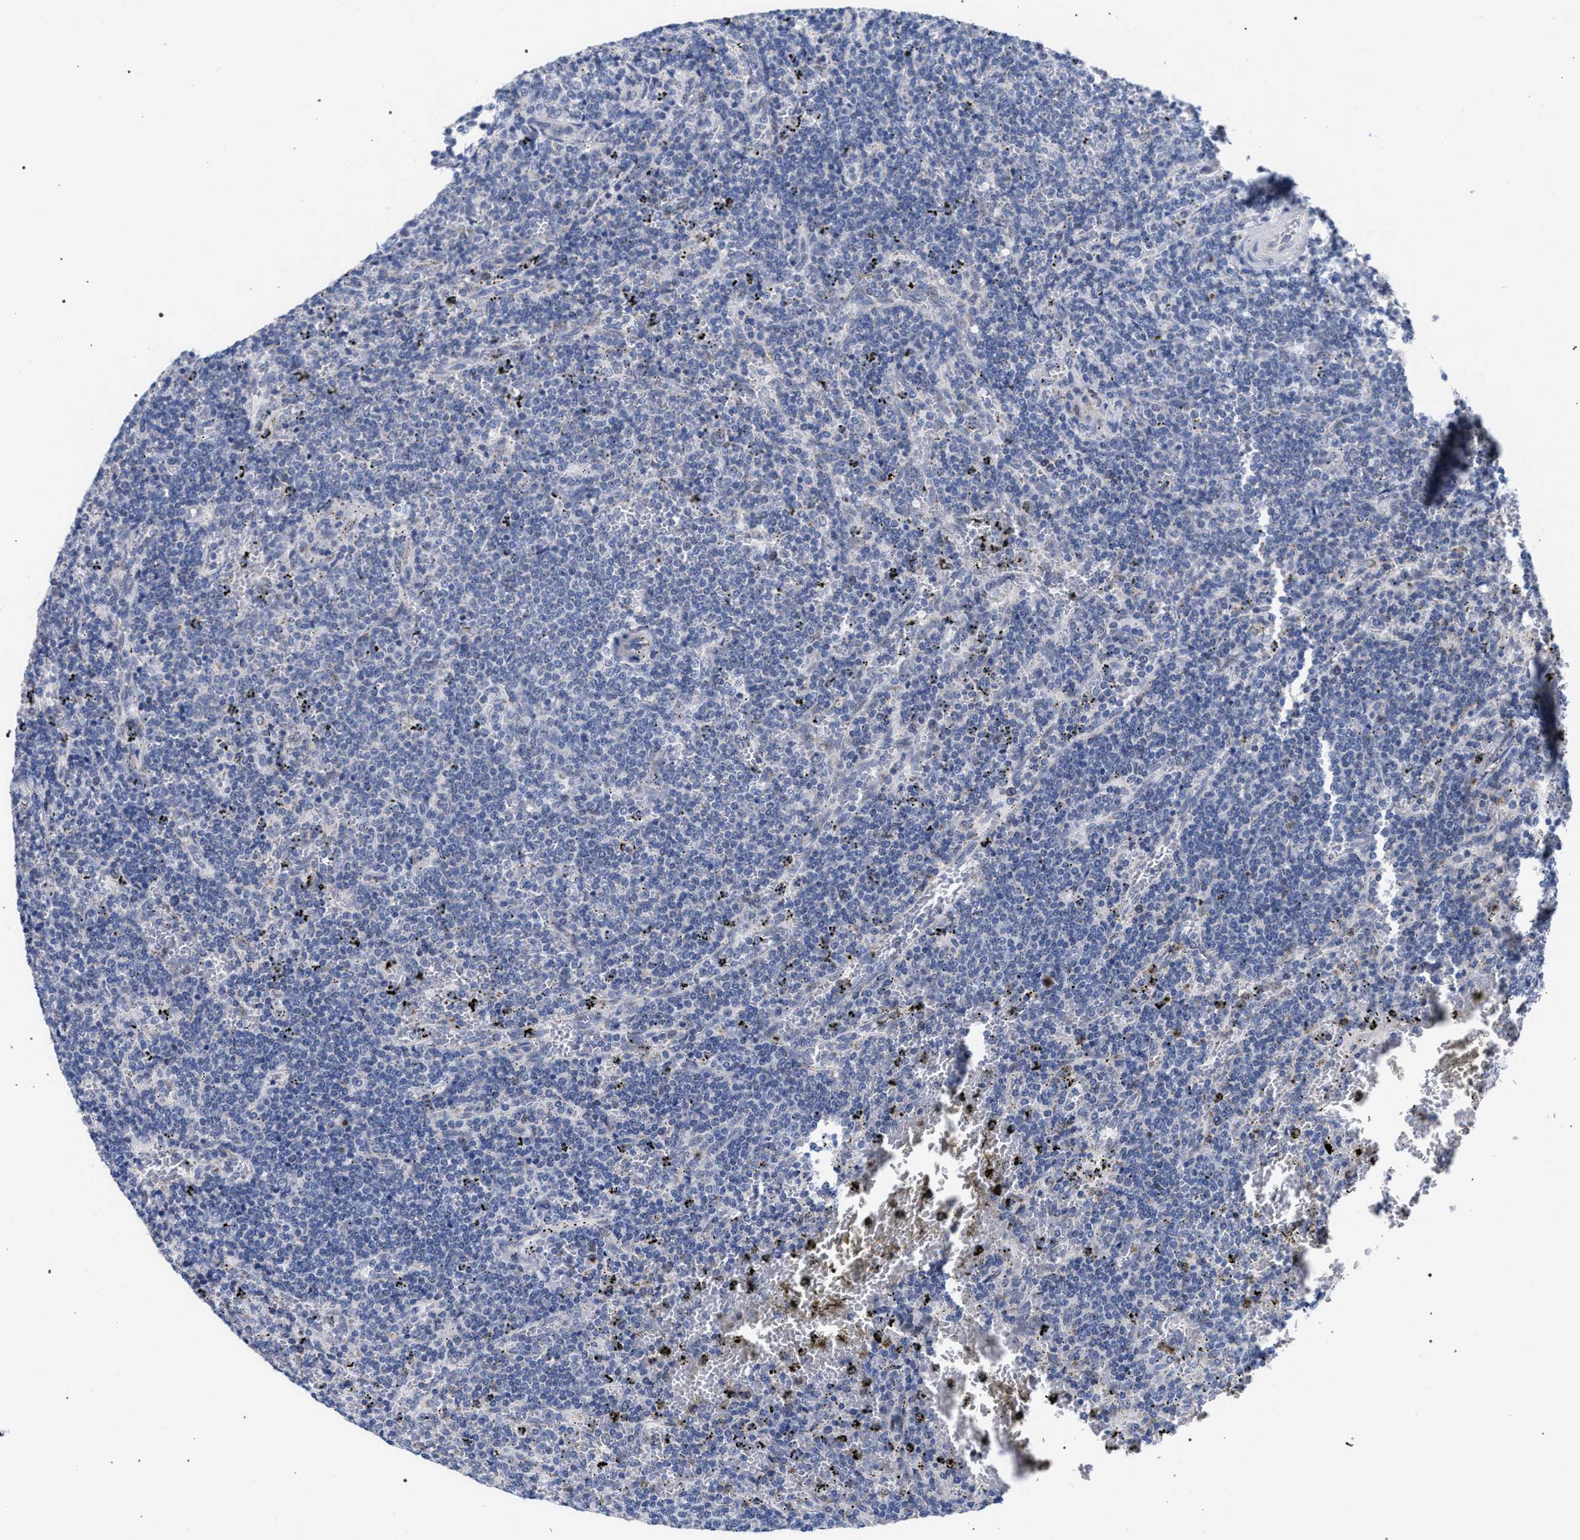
{"staining": {"intensity": "negative", "quantity": "none", "location": "none"}, "tissue": "lymphoma", "cell_type": "Tumor cells", "image_type": "cancer", "snomed": [{"axis": "morphology", "description": "Malignant lymphoma, non-Hodgkin's type, Low grade"}, {"axis": "topography", "description": "Spleen"}], "caption": "The immunohistochemistry histopathology image has no significant positivity in tumor cells of malignant lymphoma, non-Hodgkin's type (low-grade) tissue. (DAB (3,3'-diaminobenzidine) immunohistochemistry (IHC) visualized using brightfield microscopy, high magnification).", "gene": "GOLGA2", "patient": {"sex": "female", "age": 50}}